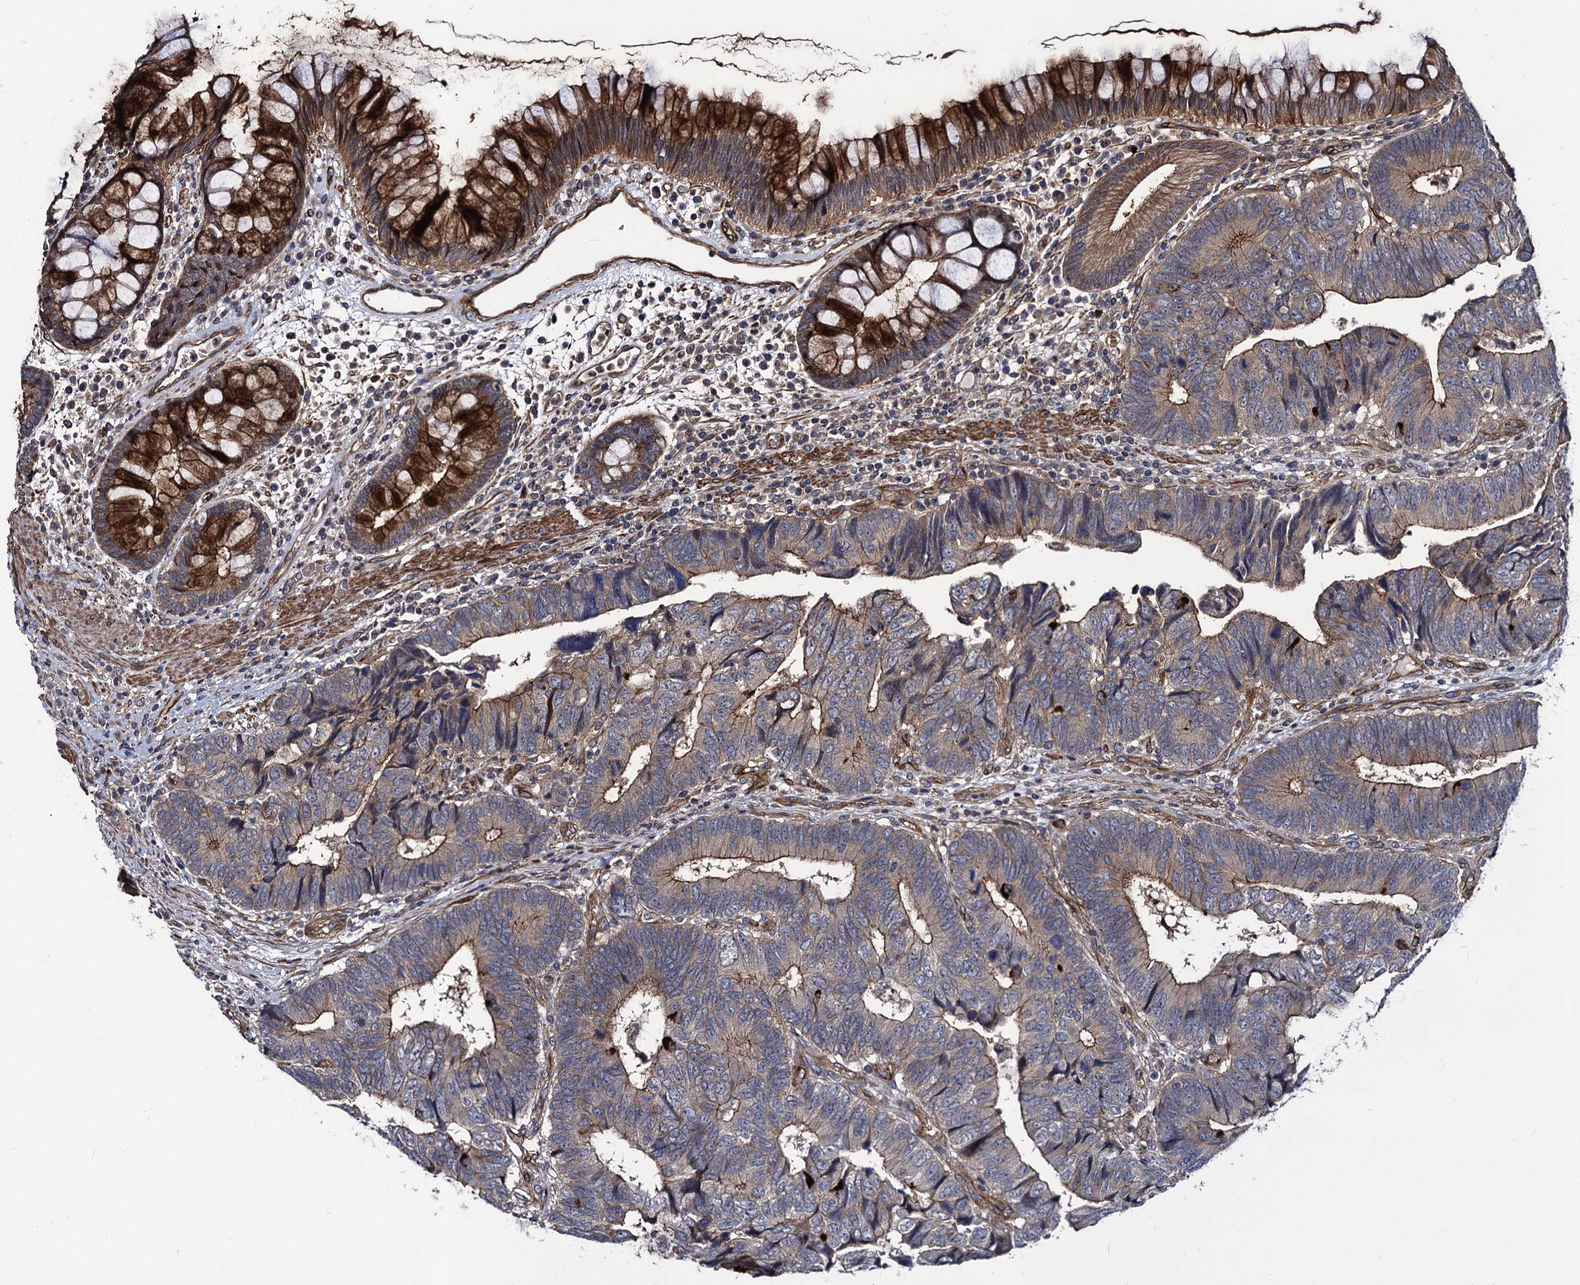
{"staining": {"intensity": "moderate", "quantity": "25%-75%", "location": "cytoplasmic/membranous"}, "tissue": "colorectal cancer", "cell_type": "Tumor cells", "image_type": "cancer", "snomed": [{"axis": "morphology", "description": "Adenocarcinoma, NOS"}, {"axis": "topography", "description": "Colon"}], "caption": "IHC (DAB (3,3'-diaminobenzidine)) staining of human colorectal cancer (adenocarcinoma) displays moderate cytoplasmic/membranous protein positivity in about 25%-75% of tumor cells.", "gene": "KXD1", "patient": {"sex": "female", "age": 67}}